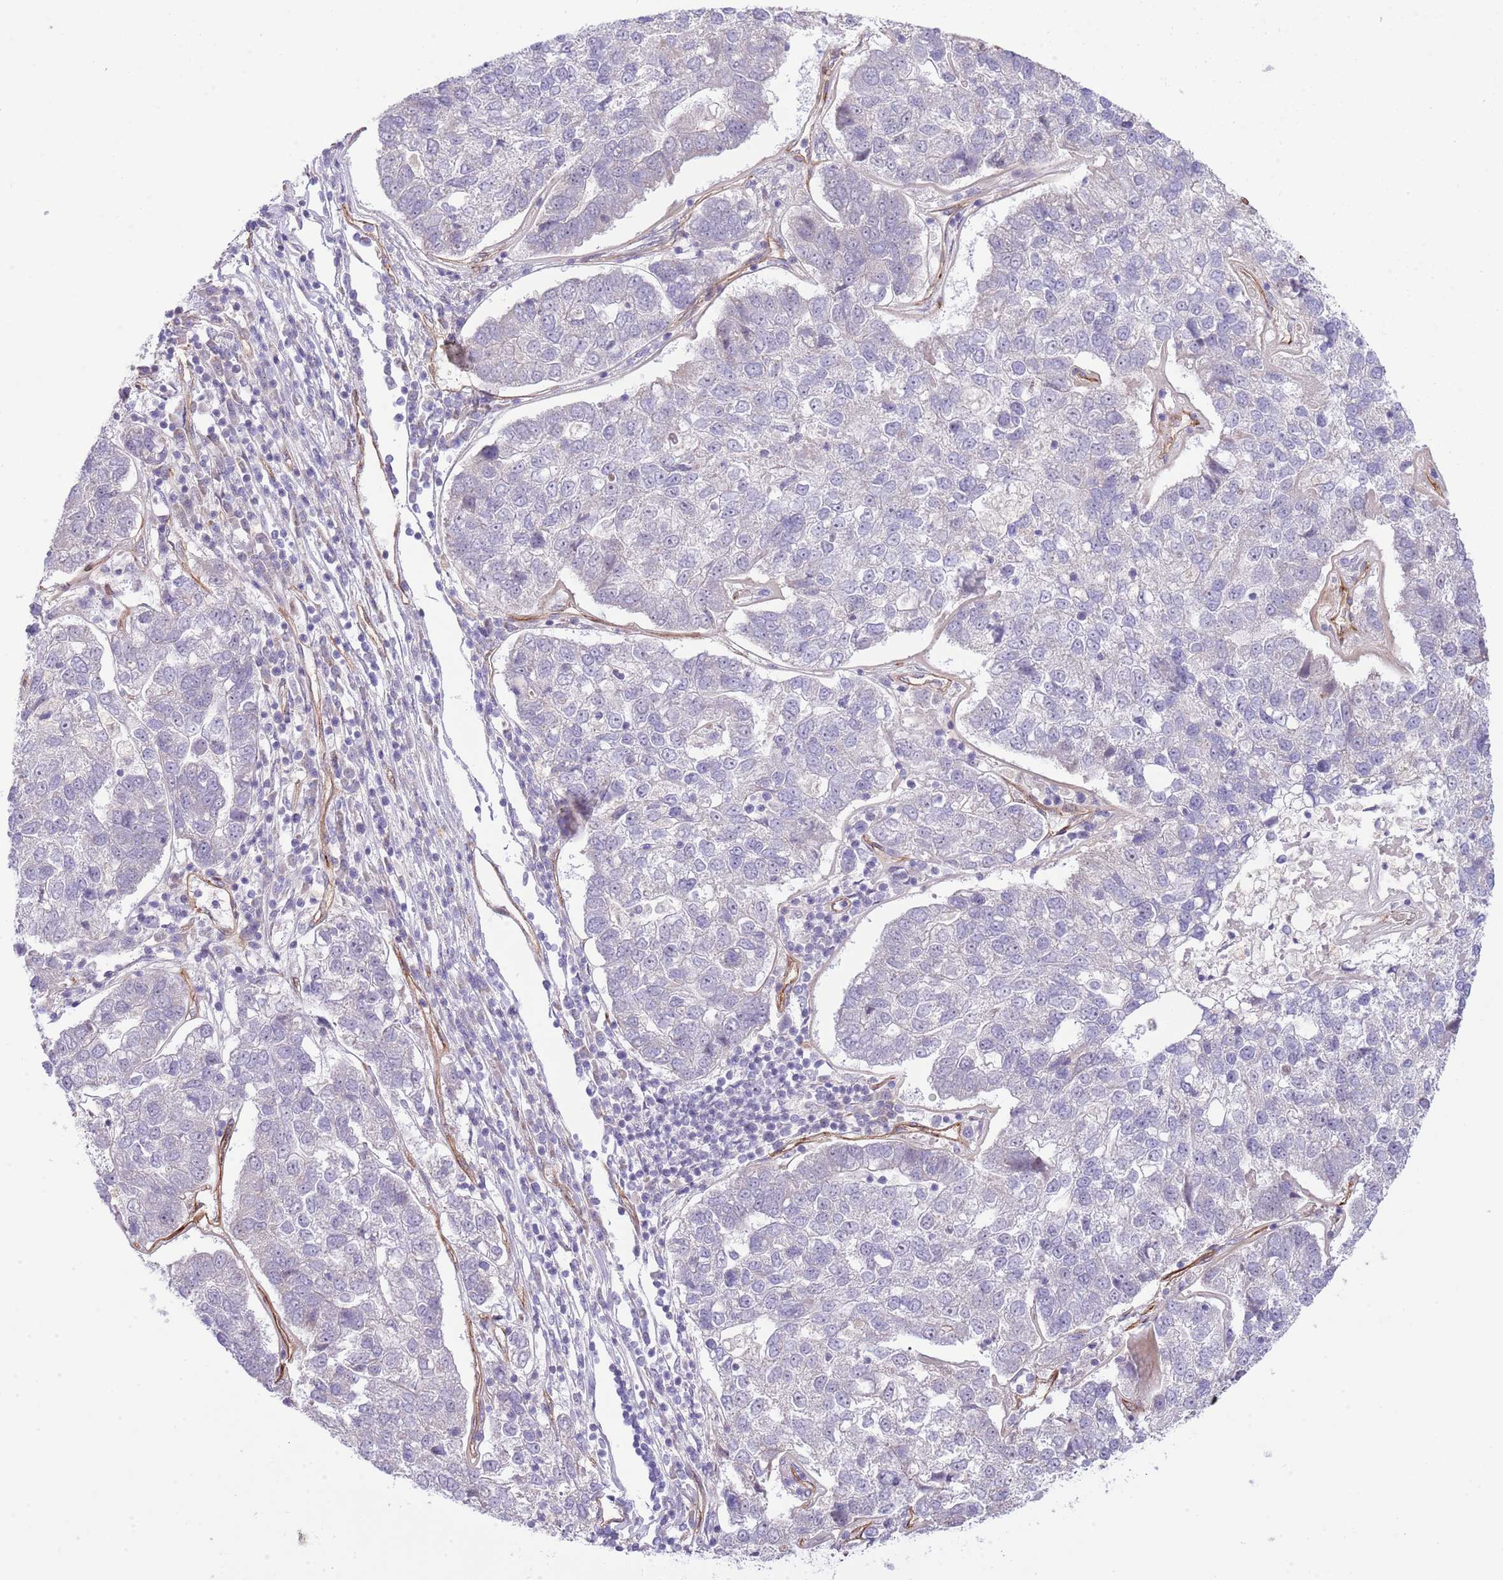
{"staining": {"intensity": "negative", "quantity": "none", "location": "none"}, "tissue": "pancreatic cancer", "cell_type": "Tumor cells", "image_type": "cancer", "snomed": [{"axis": "morphology", "description": "Adenocarcinoma, NOS"}, {"axis": "topography", "description": "Pancreas"}], "caption": "Immunohistochemical staining of pancreatic cancer demonstrates no significant staining in tumor cells. (IHC, brightfield microscopy, high magnification).", "gene": "NEK3", "patient": {"sex": "female", "age": 61}}